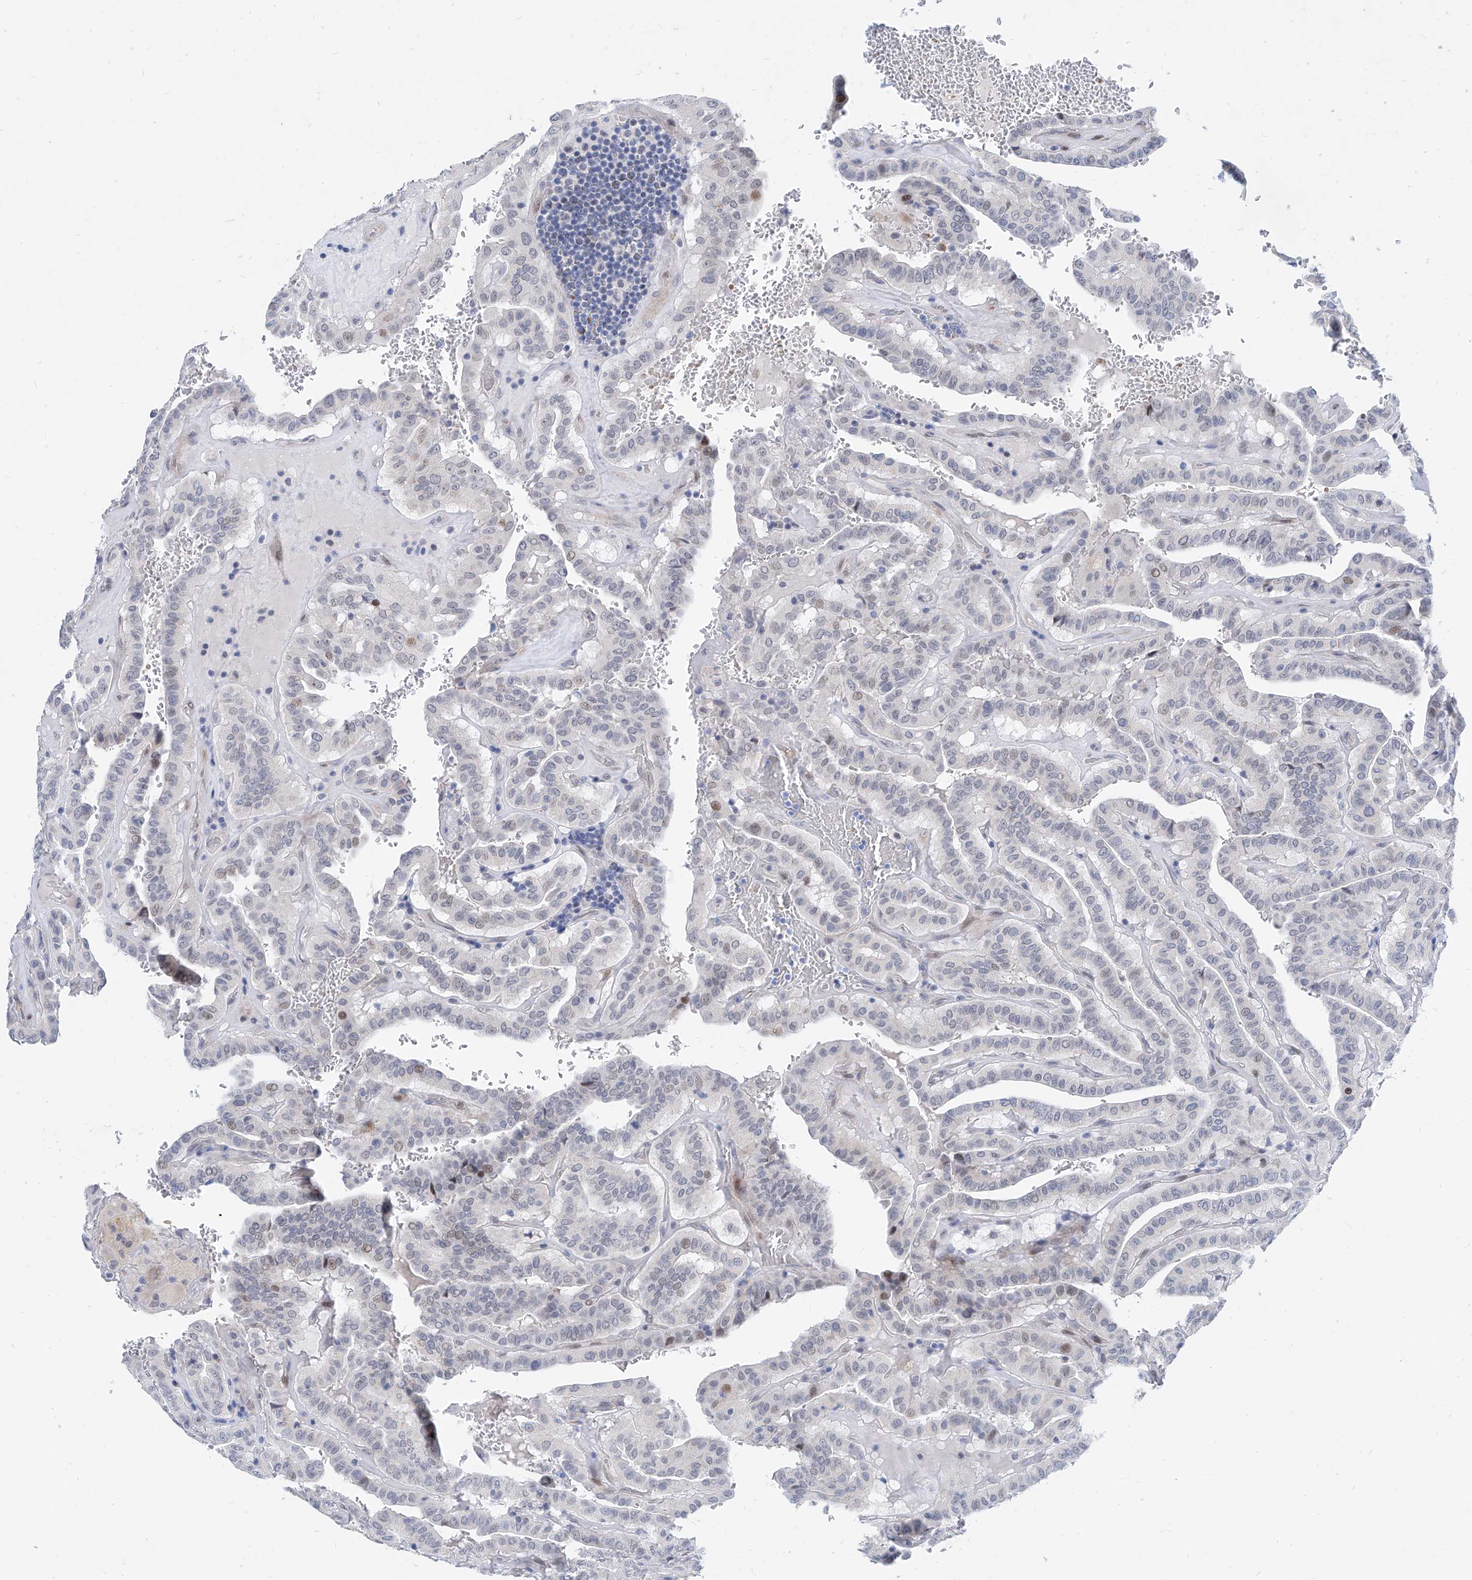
{"staining": {"intensity": "moderate", "quantity": "<25%", "location": "nuclear"}, "tissue": "thyroid cancer", "cell_type": "Tumor cells", "image_type": "cancer", "snomed": [{"axis": "morphology", "description": "Papillary adenocarcinoma, NOS"}, {"axis": "topography", "description": "Thyroid gland"}], "caption": "This is a histology image of immunohistochemistry (IHC) staining of thyroid papillary adenocarcinoma, which shows moderate expression in the nuclear of tumor cells.", "gene": "BPTF", "patient": {"sex": "male", "age": 77}}